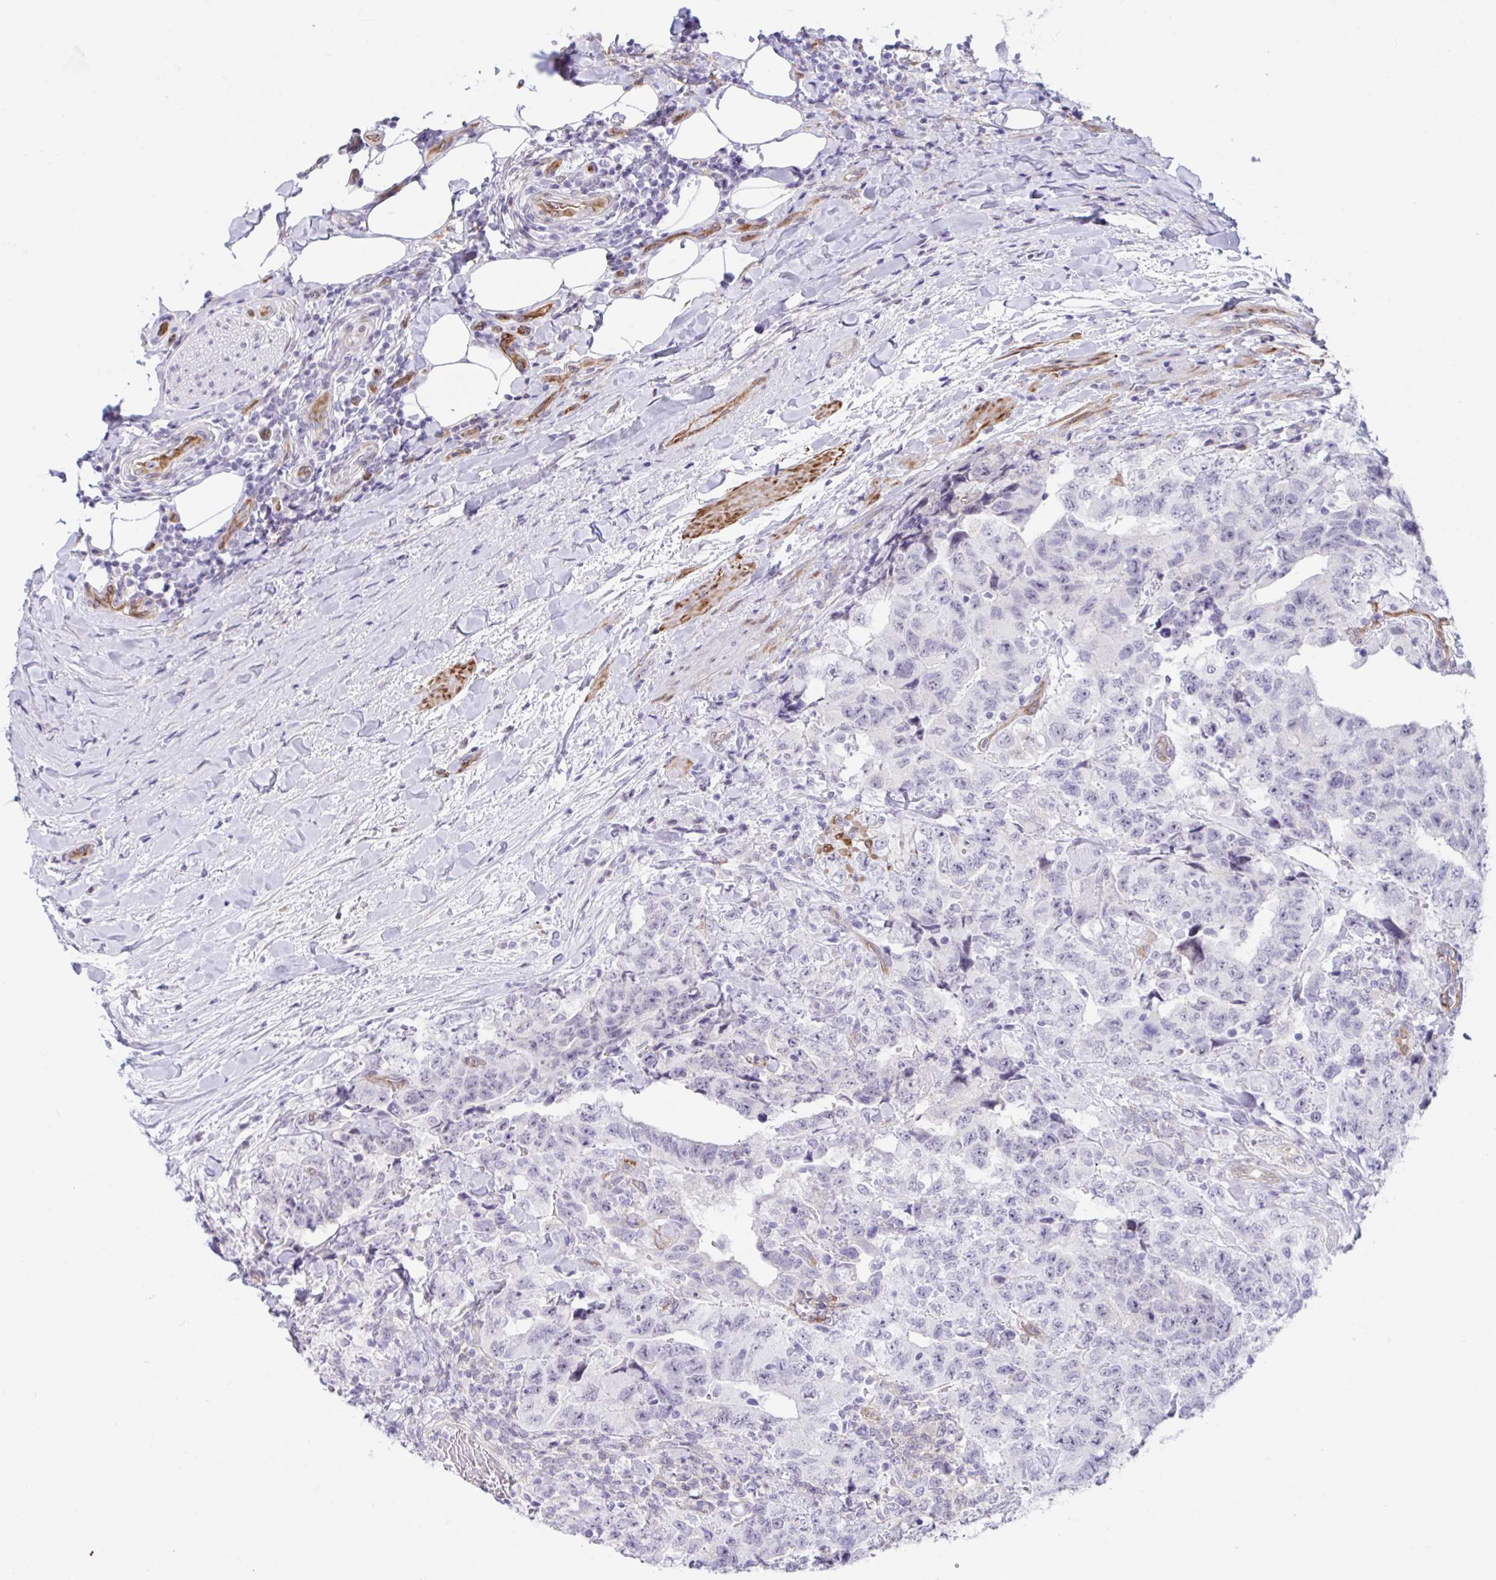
{"staining": {"intensity": "negative", "quantity": "none", "location": "none"}, "tissue": "testis cancer", "cell_type": "Tumor cells", "image_type": "cancer", "snomed": [{"axis": "morphology", "description": "Carcinoma, Embryonal, NOS"}, {"axis": "topography", "description": "Testis"}], "caption": "Immunohistochemical staining of testis embryonal carcinoma demonstrates no significant staining in tumor cells. Nuclei are stained in blue.", "gene": "EML1", "patient": {"sex": "male", "age": 24}}